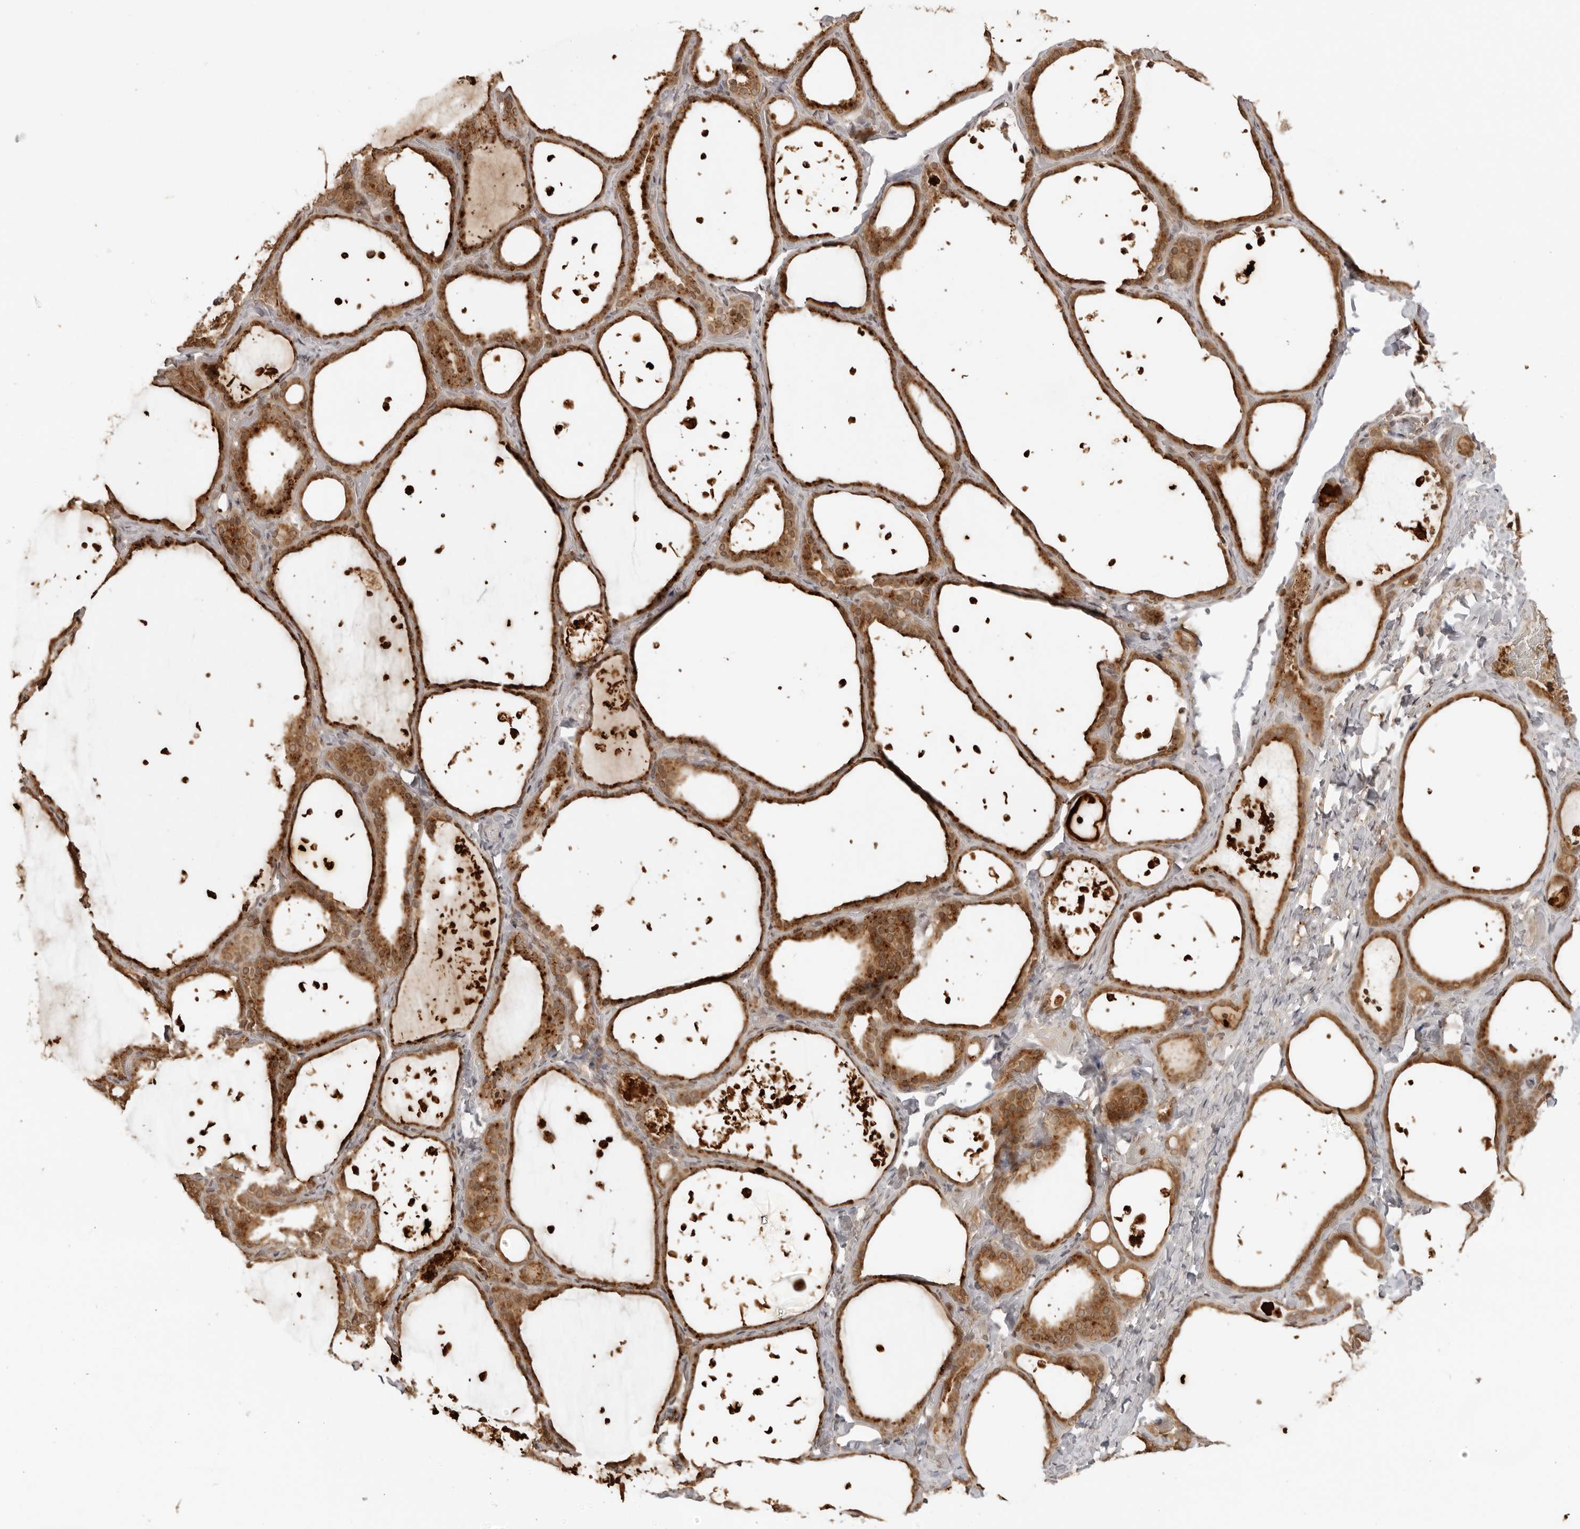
{"staining": {"intensity": "strong", "quantity": ">75%", "location": "cytoplasmic/membranous"}, "tissue": "thyroid gland", "cell_type": "Glandular cells", "image_type": "normal", "snomed": [{"axis": "morphology", "description": "Normal tissue, NOS"}, {"axis": "topography", "description": "Thyroid gland"}], "caption": "High-power microscopy captured an immunohistochemistry histopathology image of benign thyroid gland, revealing strong cytoplasmic/membranous expression in approximately >75% of glandular cells.", "gene": "IKBKE", "patient": {"sex": "female", "age": 44}}